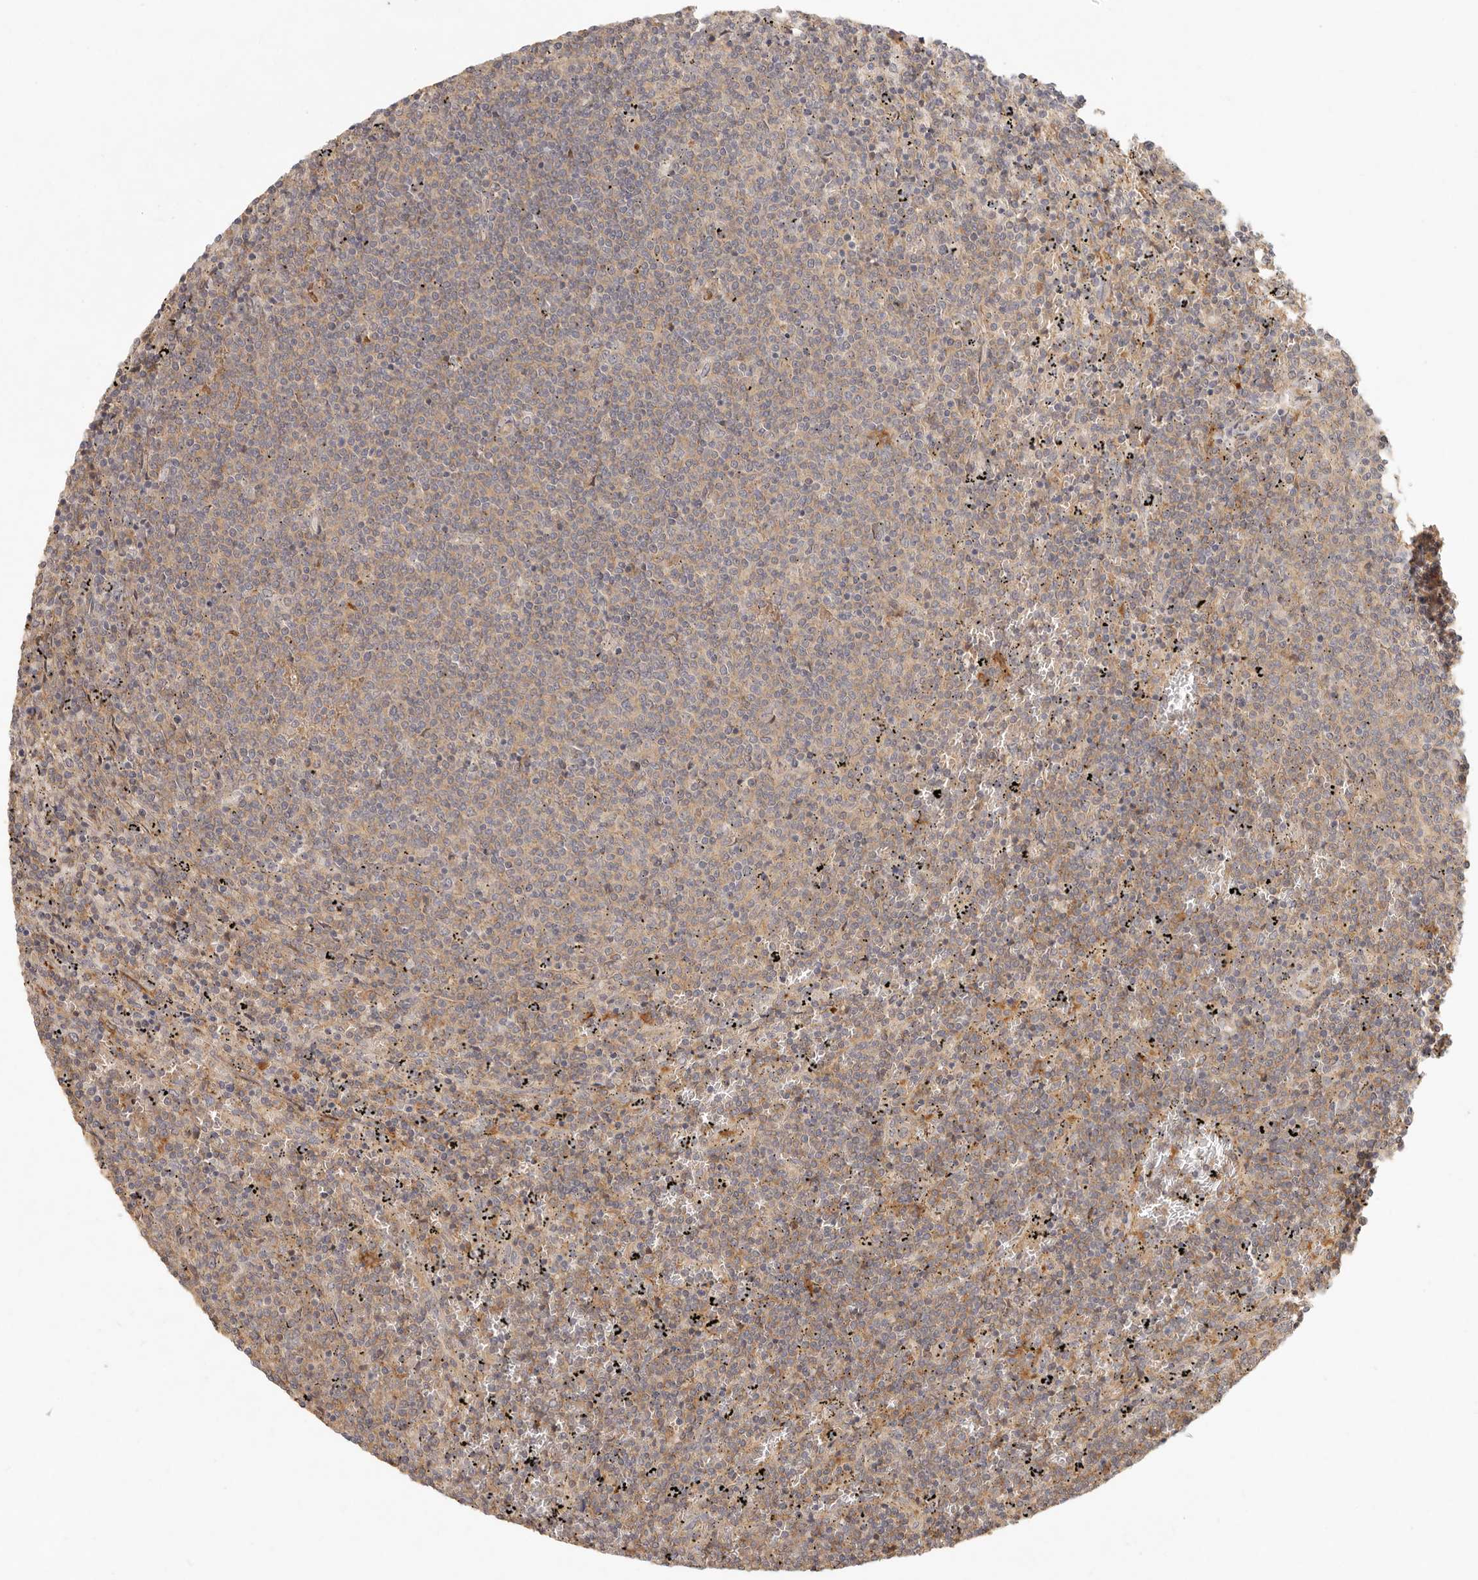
{"staining": {"intensity": "weak", "quantity": ">75%", "location": "cytoplasmic/membranous"}, "tissue": "lymphoma", "cell_type": "Tumor cells", "image_type": "cancer", "snomed": [{"axis": "morphology", "description": "Malignant lymphoma, non-Hodgkin's type, Low grade"}, {"axis": "topography", "description": "Spleen"}], "caption": "This is an image of immunohistochemistry staining of lymphoma, which shows weak staining in the cytoplasmic/membranous of tumor cells.", "gene": "VIPR1", "patient": {"sex": "female", "age": 50}}